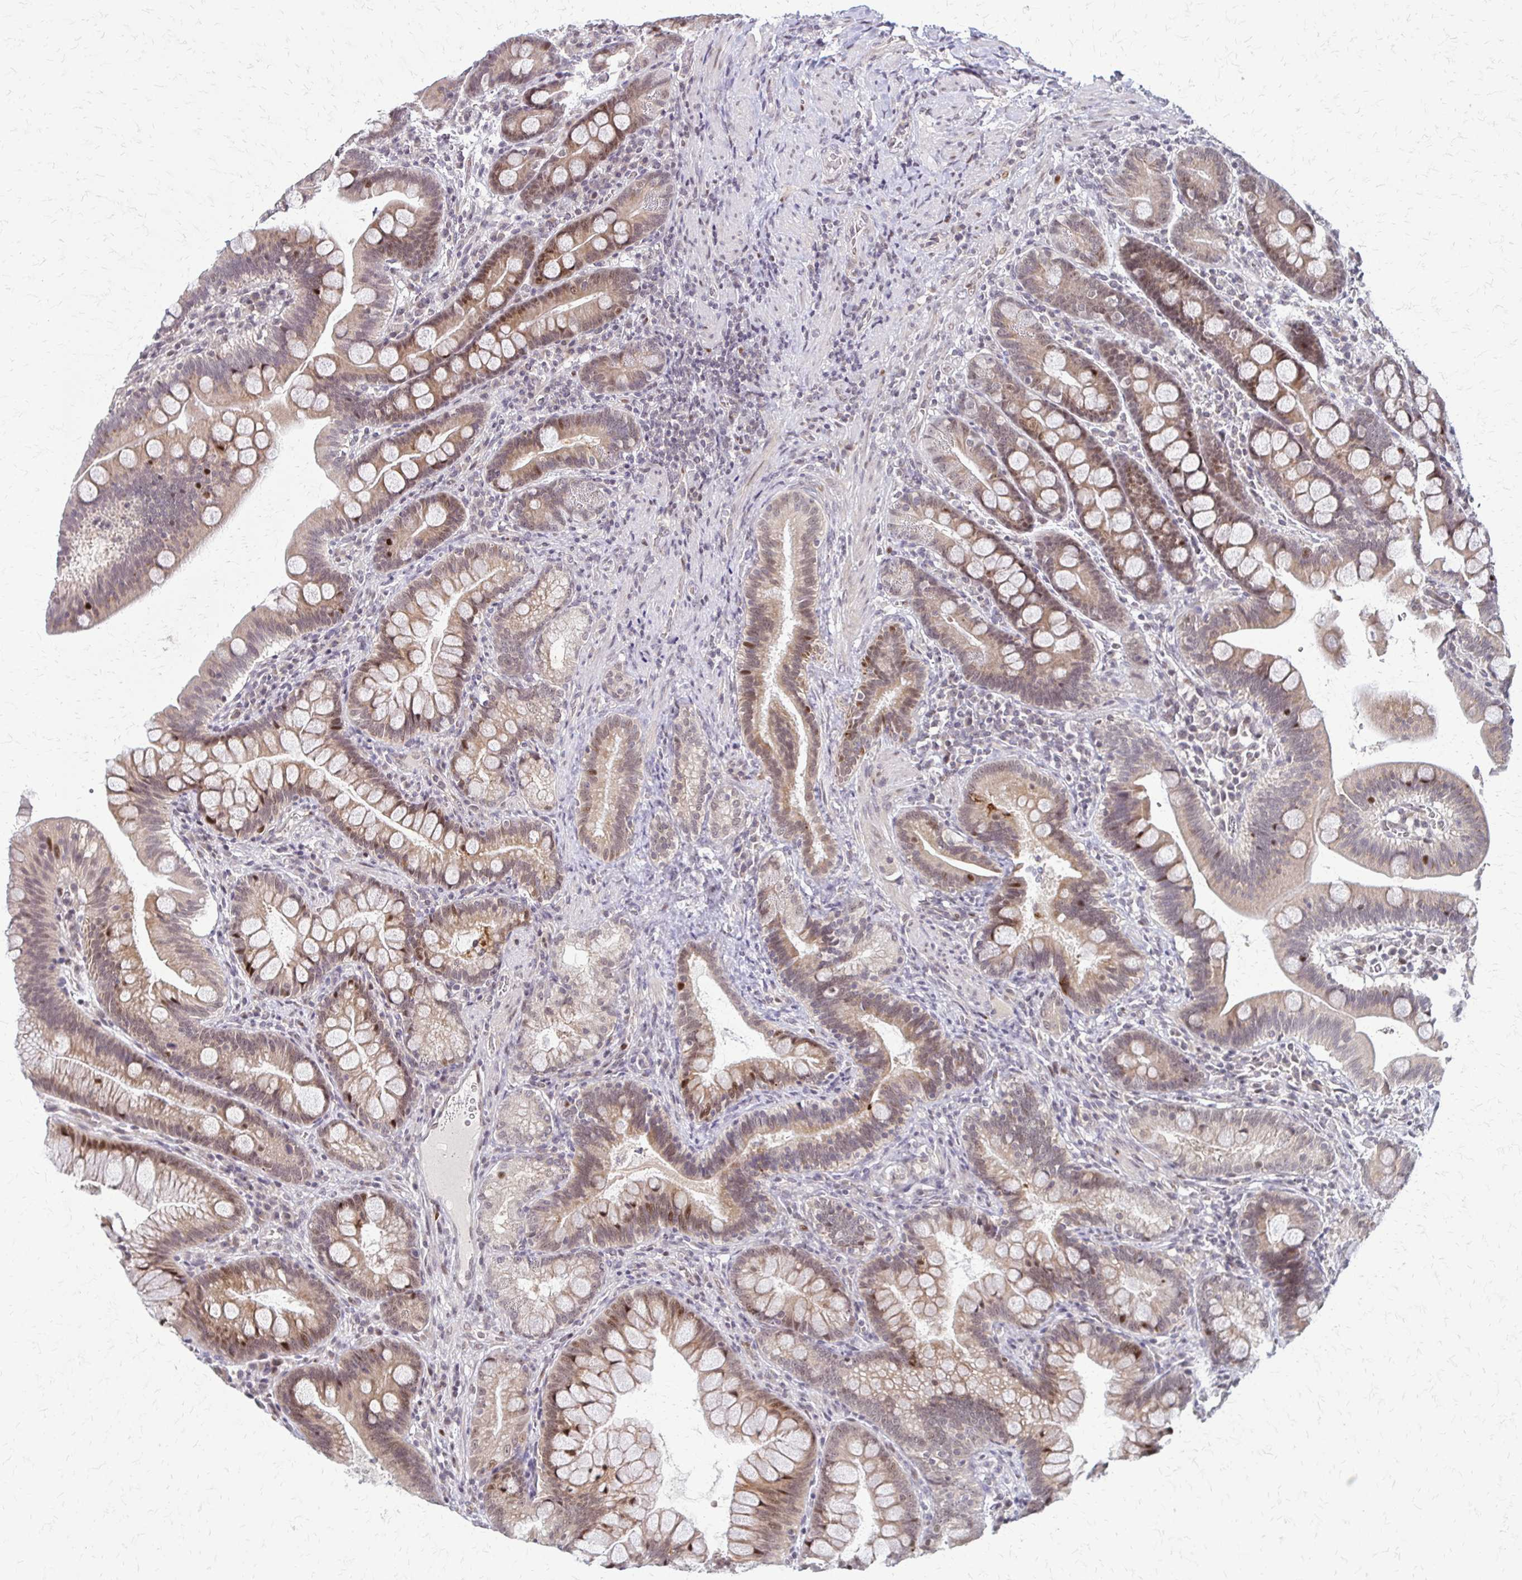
{"staining": {"intensity": "moderate", "quantity": ">75%", "location": "cytoplasmic/membranous,nuclear"}, "tissue": "duodenum", "cell_type": "Glandular cells", "image_type": "normal", "snomed": [{"axis": "morphology", "description": "Normal tissue, NOS"}, {"axis": "topography", "description": "Pancreas"}, {"axis": "topography", "description": "Duodenum"}], "caption": "Glandular cells demonstrate medium levels of moderate cytoplasmic/membranous,nuclear positivity in about >75% of cells in benign duodenum. The protein is stained brown, and the nuclei are stained in blue (DAB IHC with brightfield microscopy, high magnification).", "gene": "TRIR", "patient": {"sex": "male", "age": 59}}